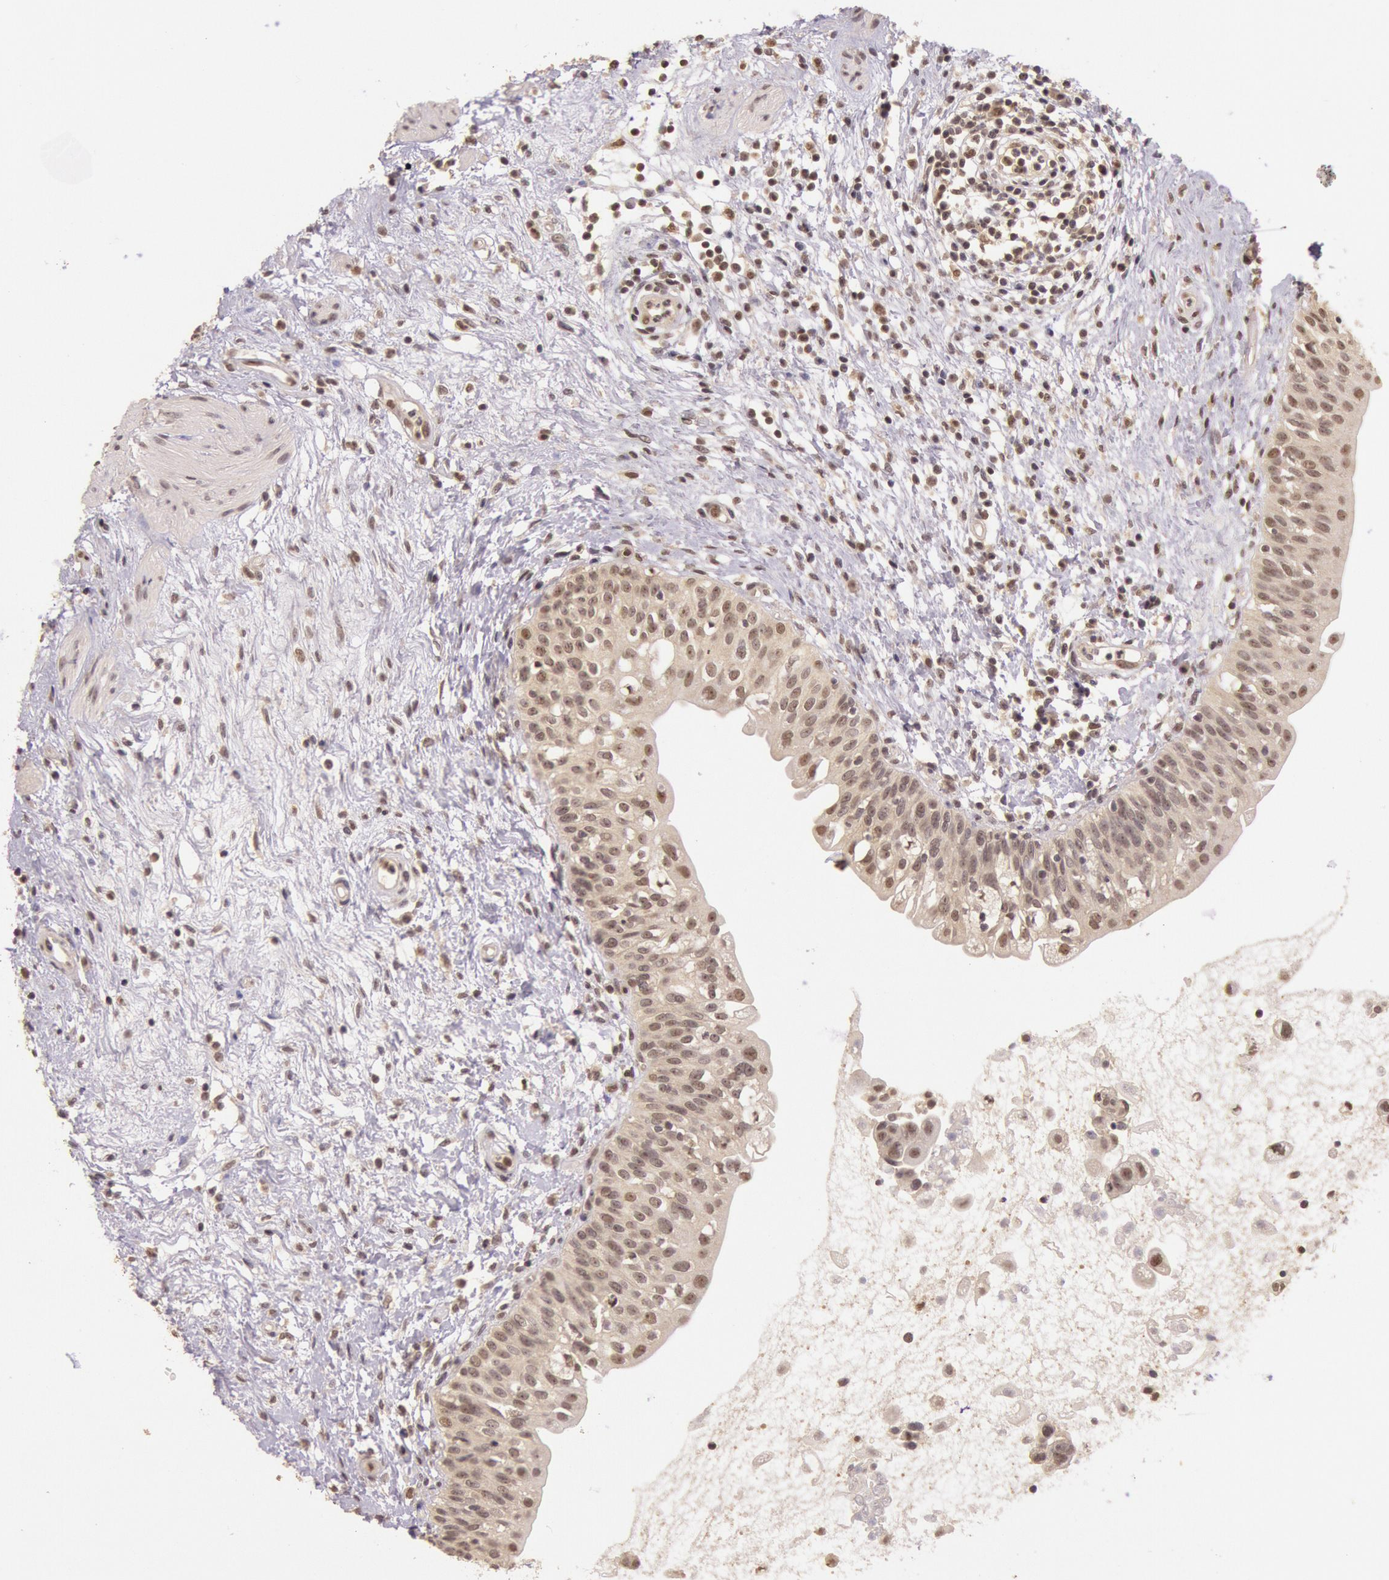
{"staining": {"intensity": "moderate", "quantity": "25%-75%", "location": "cytoplasmic/membranous,nuclear"}, "tissue": "urinary bladder", "cell_type": "Urothelial cells", "image_type": "normal", "snomed": [{"axis": "morphology", "description": "Normal tissue, NOS"}, {"axis": "topography", "description": "Urinary bladder"}], "caption": "IHC of unremarkable urinary bladder displays medium levels of moderate cytoplasmic/membranous,nuclear staining in about 25%-75% of urothelial cells. (IHC, brightfield microscopy, high magnification).", "gene": "RTL10", "patient": {"sex": "female", "age": 55}}